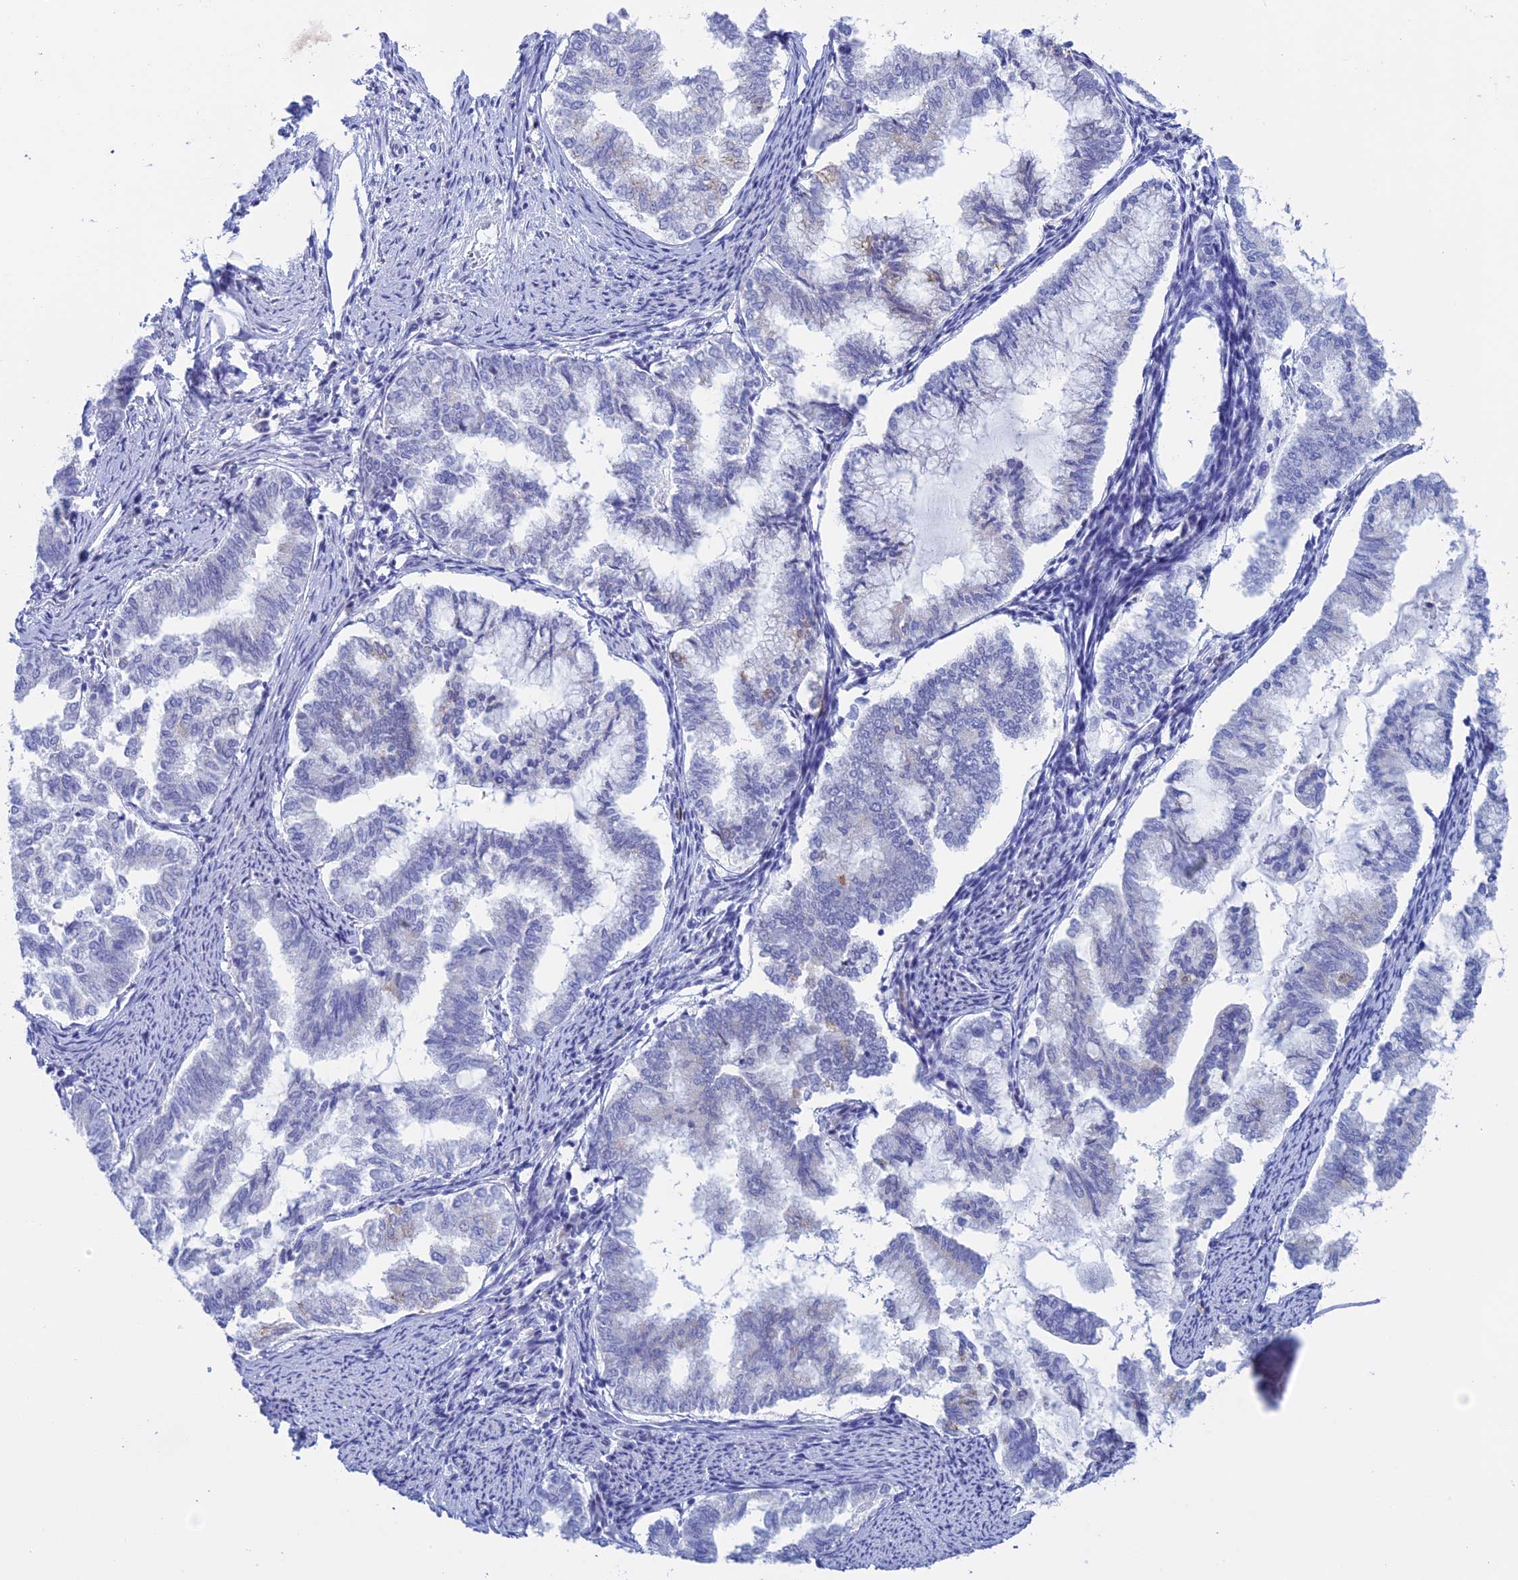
{"staining": {"intensity": "negative", "quantity": "none", "location": "none"}, "tissue": "endometrial cancer", "cell_type": "Tumor cells", "image_type": "cancer", "snomed": [{"axis": "morphology", "description": "Adenocarcinoma, NOS"}, {"axis": "topography", "description": "Endometrium"}], "caption": "The immunohistochemistry histopathology image has no significant expression in tumor cells of endometrial adenocarcinoma tissue.", "gene": "ERICH4", "patient": {"sex": "female", "age": 79}}